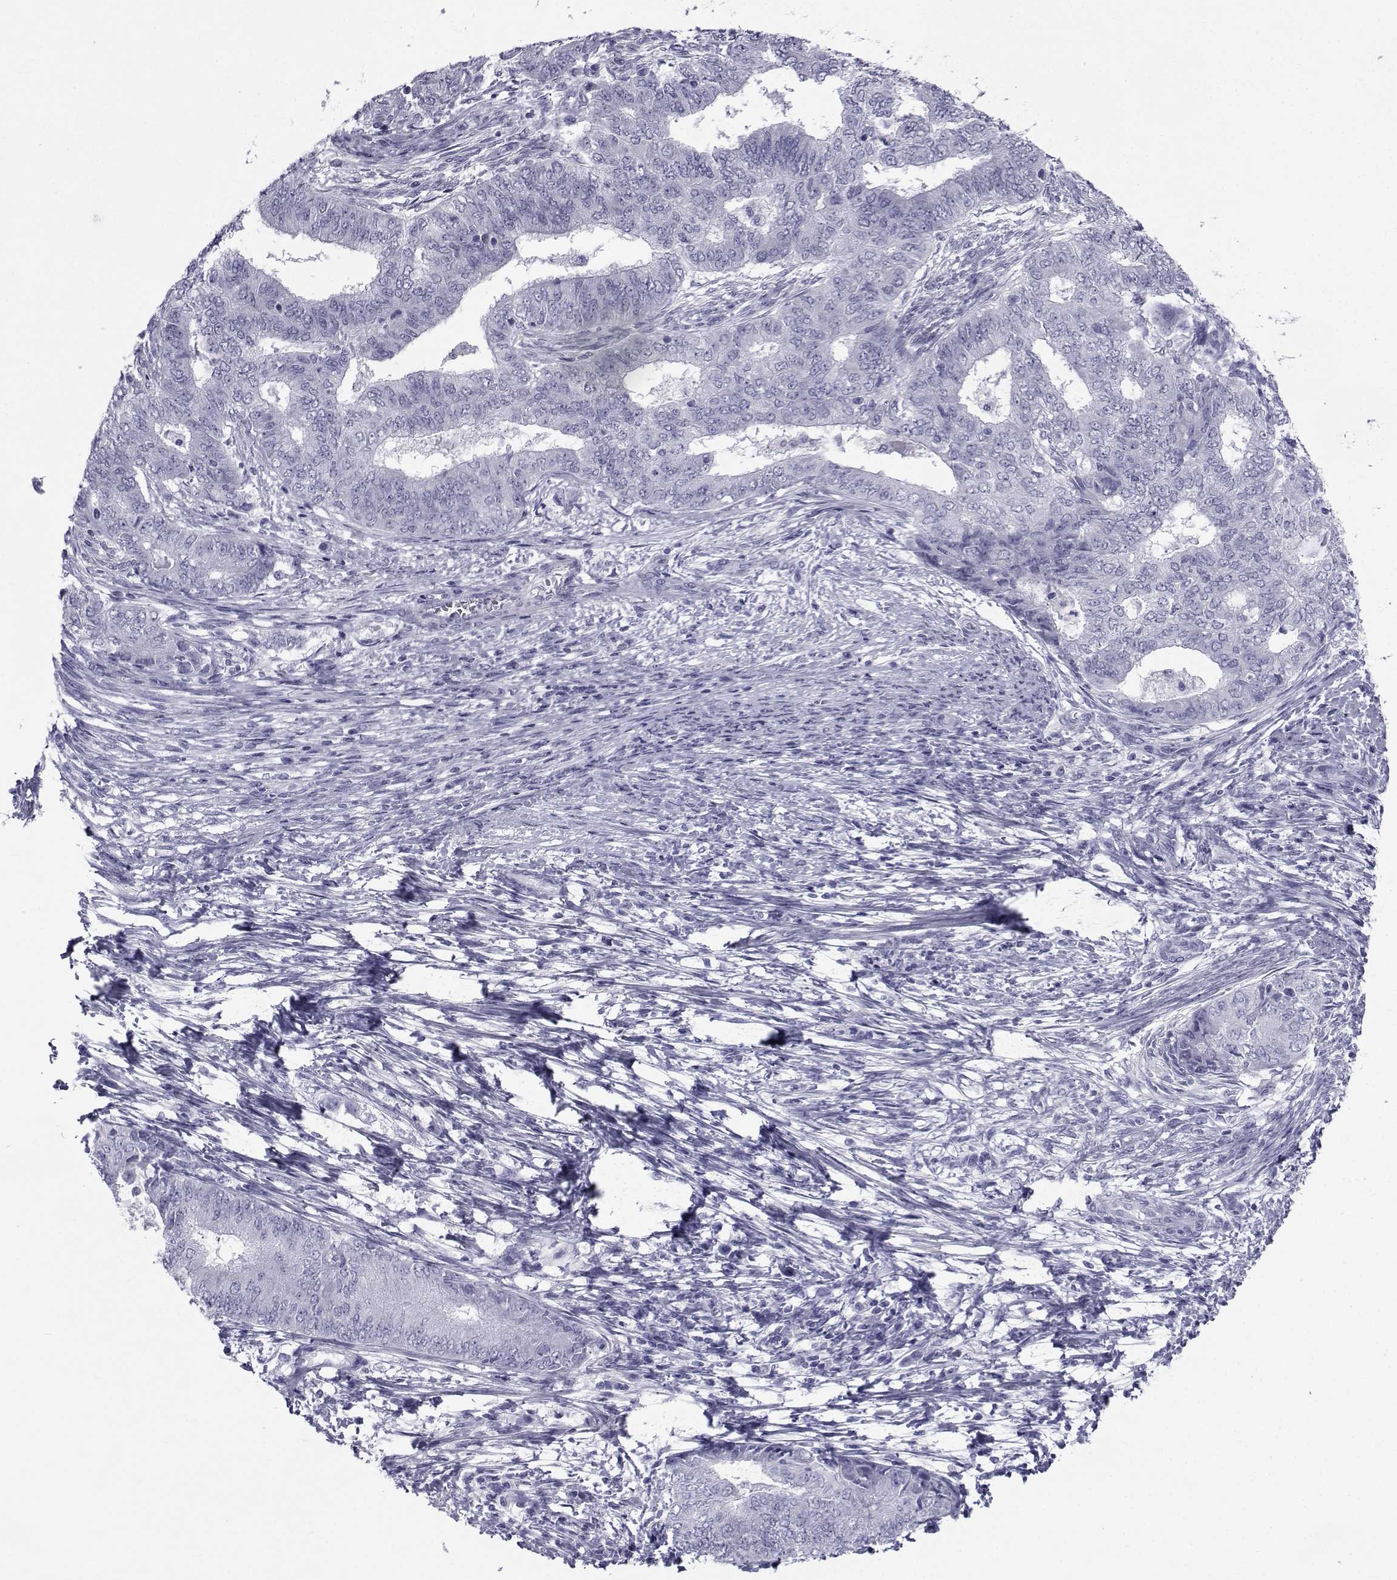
{"staining": {"intensity": "negative", "quantity": "none", "location": "none"}, "tissue": "endometrial cancer", "cell_type": "Tumor cells", "image_type": "cancer", "snomed": [{"axis": "morphology", "description": "Adenocarcinoma, NOS"}, {"axis": "topography", "description": "Endometrium"}], "caption": "DAB (3,3'-diaminobenzidine) immunohistochemical staining of endometrial adenocarcinoma exhibits no significant staining in tumor cells.", "gene": "PDE6H", "patient": {"sex": "female", "age": 62}}